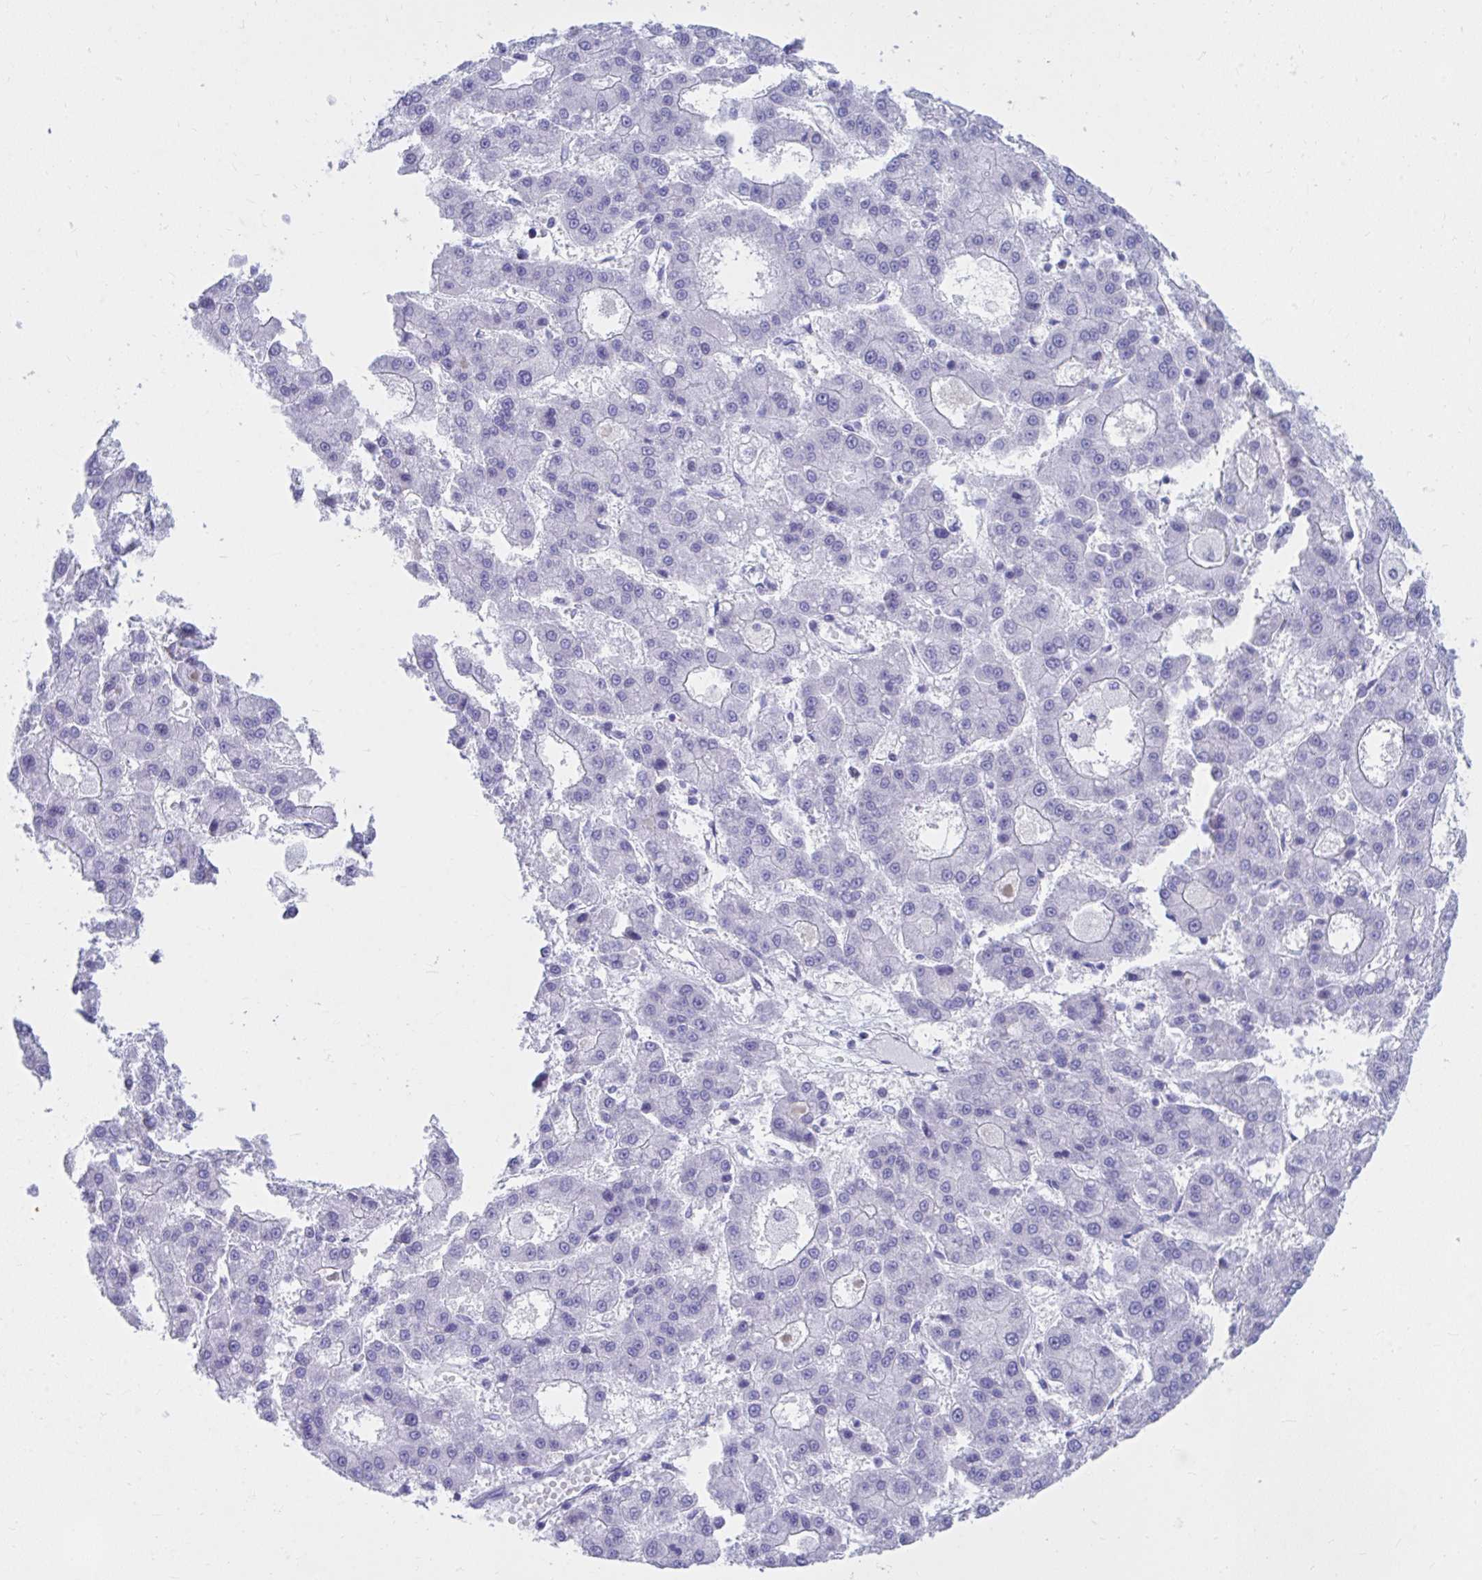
{"staining": {"intensity": "negative", "quantity": "none", "location": "none"}, "tissue": "liver cancer", "cell_type": "Tumor cells", "image_type": "cancer", "snomed": [{"axis": "morphology", "description": "Carcinoma, Hepatocellular, NOS"}, {"axis": "topography", "description": "Liver"}], "caption": "Tumor cells show no significant staining in liver cancer.", "gene": "SHISA8", "patient": {"sex": "male", "age": 70}}